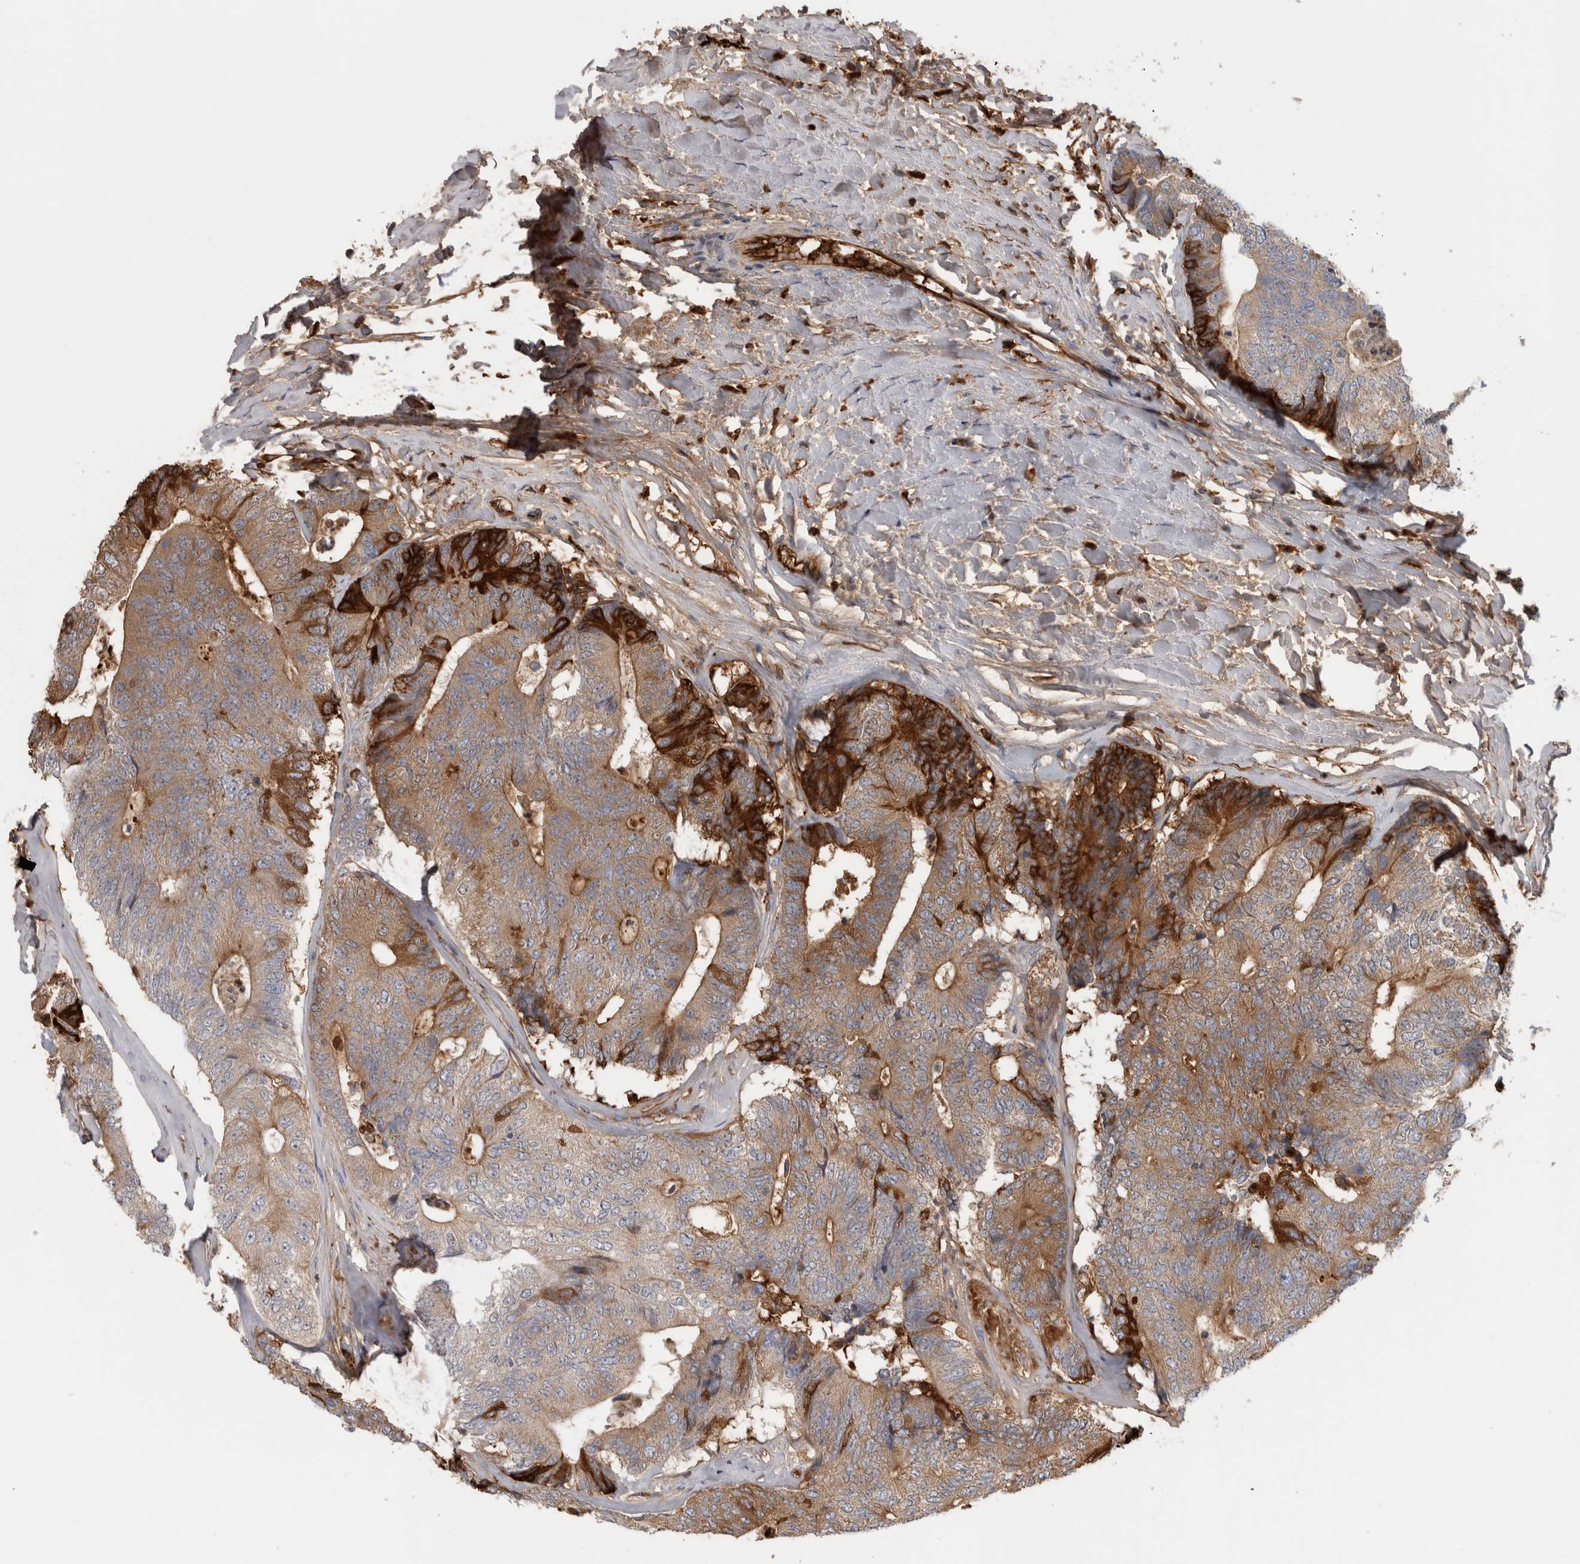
{"staining": {"intensity": "strong", "quantity": "<25%", "location": "cytoplasmic/membranous"}, "tissue": "colorectal cancer", "cell_type": "Tumor cells", "image_type": "cancer", "snomed": [{"axis": "morphology", "description": "Adenocarcinoma, NOS"}, {"axis": "topography", "description": "Colon"}], "caption": "IHC of colorectal cancer displays medium levels of strong cytoplasmic/membranous expression in approximately <25% of tumor cells.", "gene": "TBCE", "patient": {"sex": "female", "age": 67}}